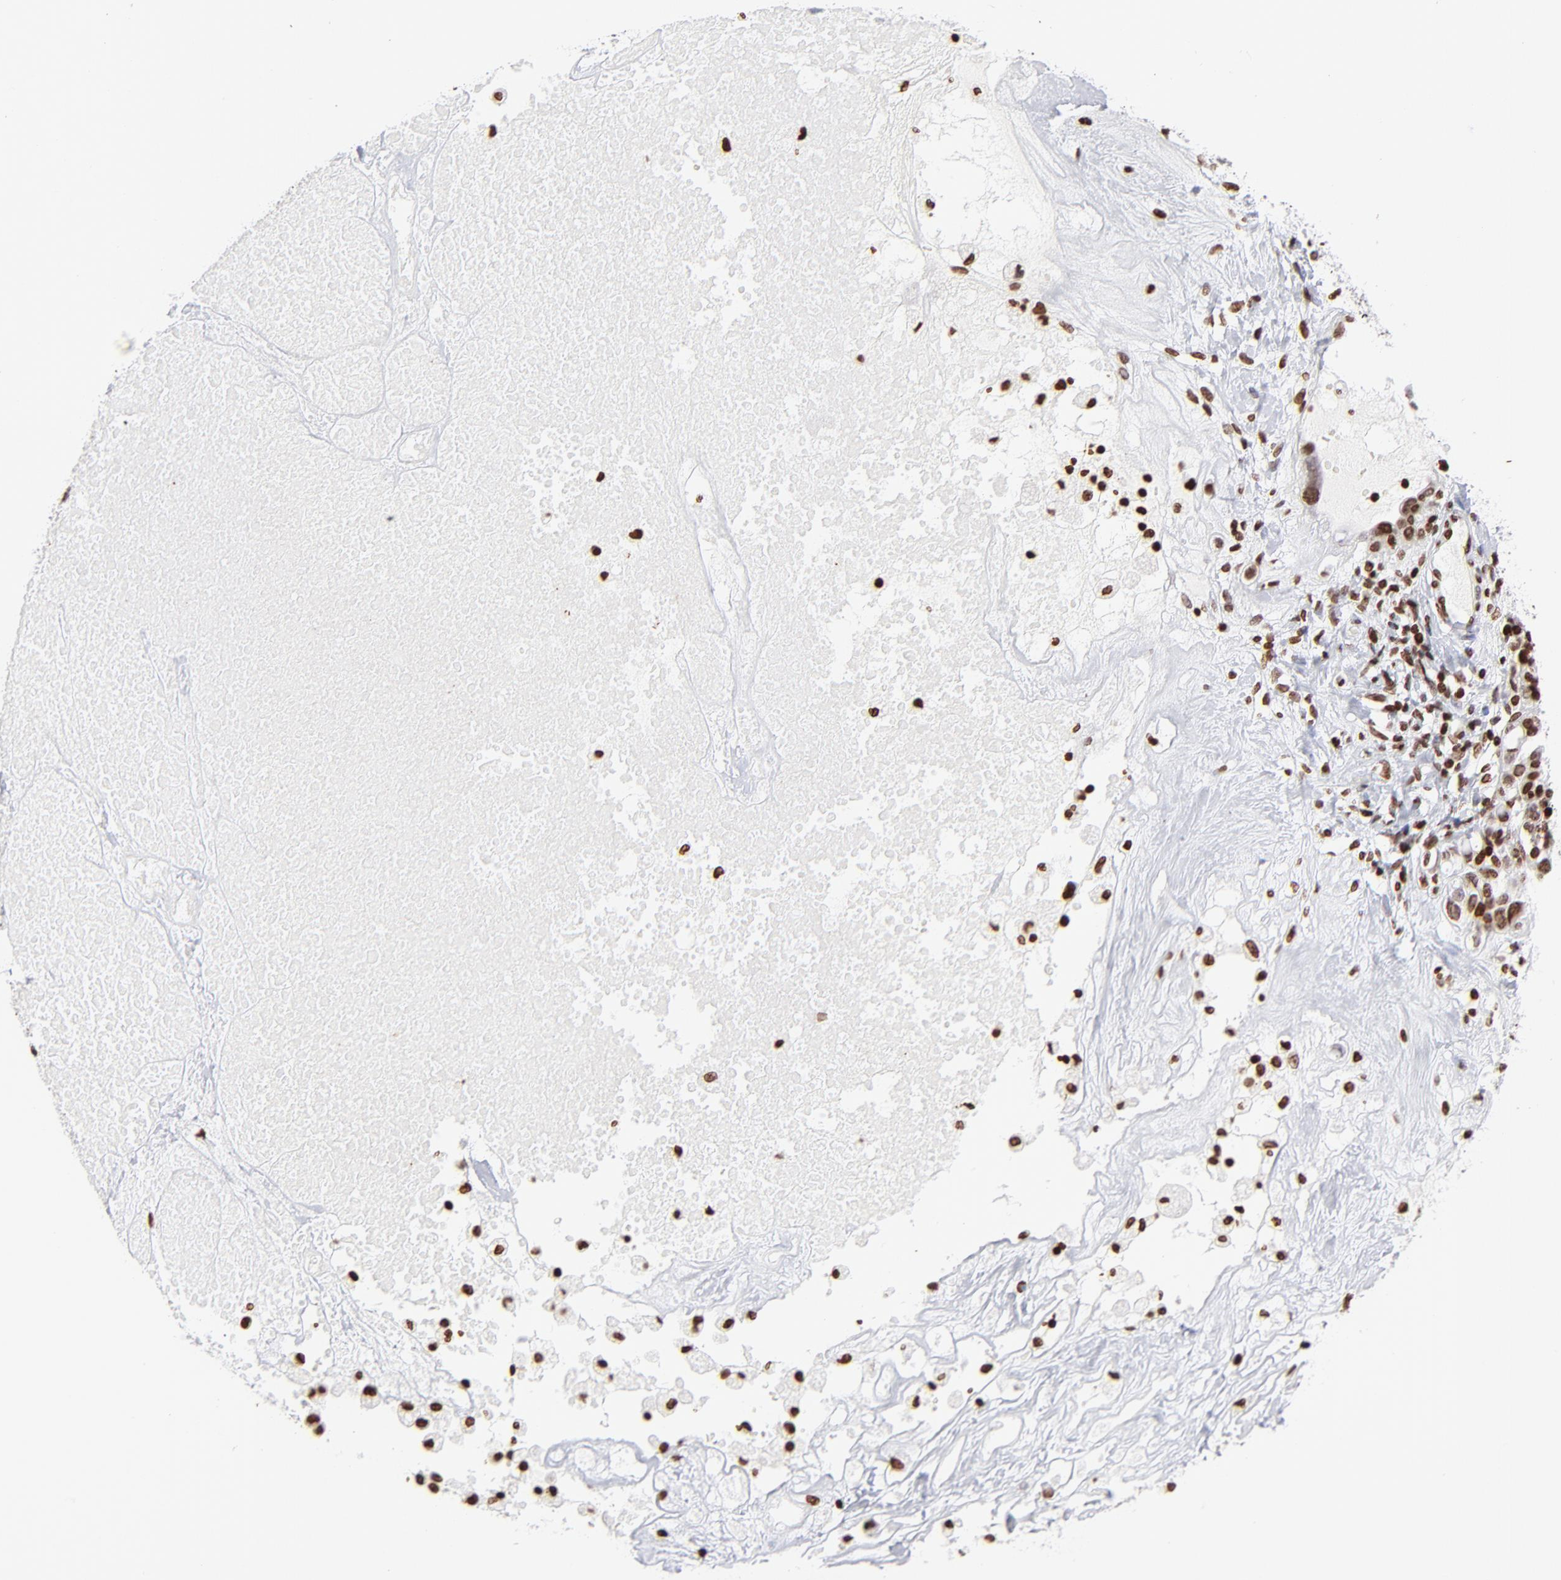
{"staining": {"intensity": "strong", "quantity": ">75%", "location": "nuclear"}, "tissue": "ovarian cancer", "cell_type": "Tumor cells", "image_type": "cancer", "snomed": [{"axis": "morphology", "description": "Cystadenocarcinoma, serous, NOS"}, {"axis": "topography", "description": "Ovary"}], "caption": "Immunohistochemical staining of ovarian cancer (serous cystadenocarcinoma) reveals strong nuclear protein positivity in about >75% of tumor cells. Immunohistochemistry (ihc) stains the protein of interest in brown and the nuclei are stained blue.", "gene": "RTL4", "patient": {"sex": "female", "age": 66}}